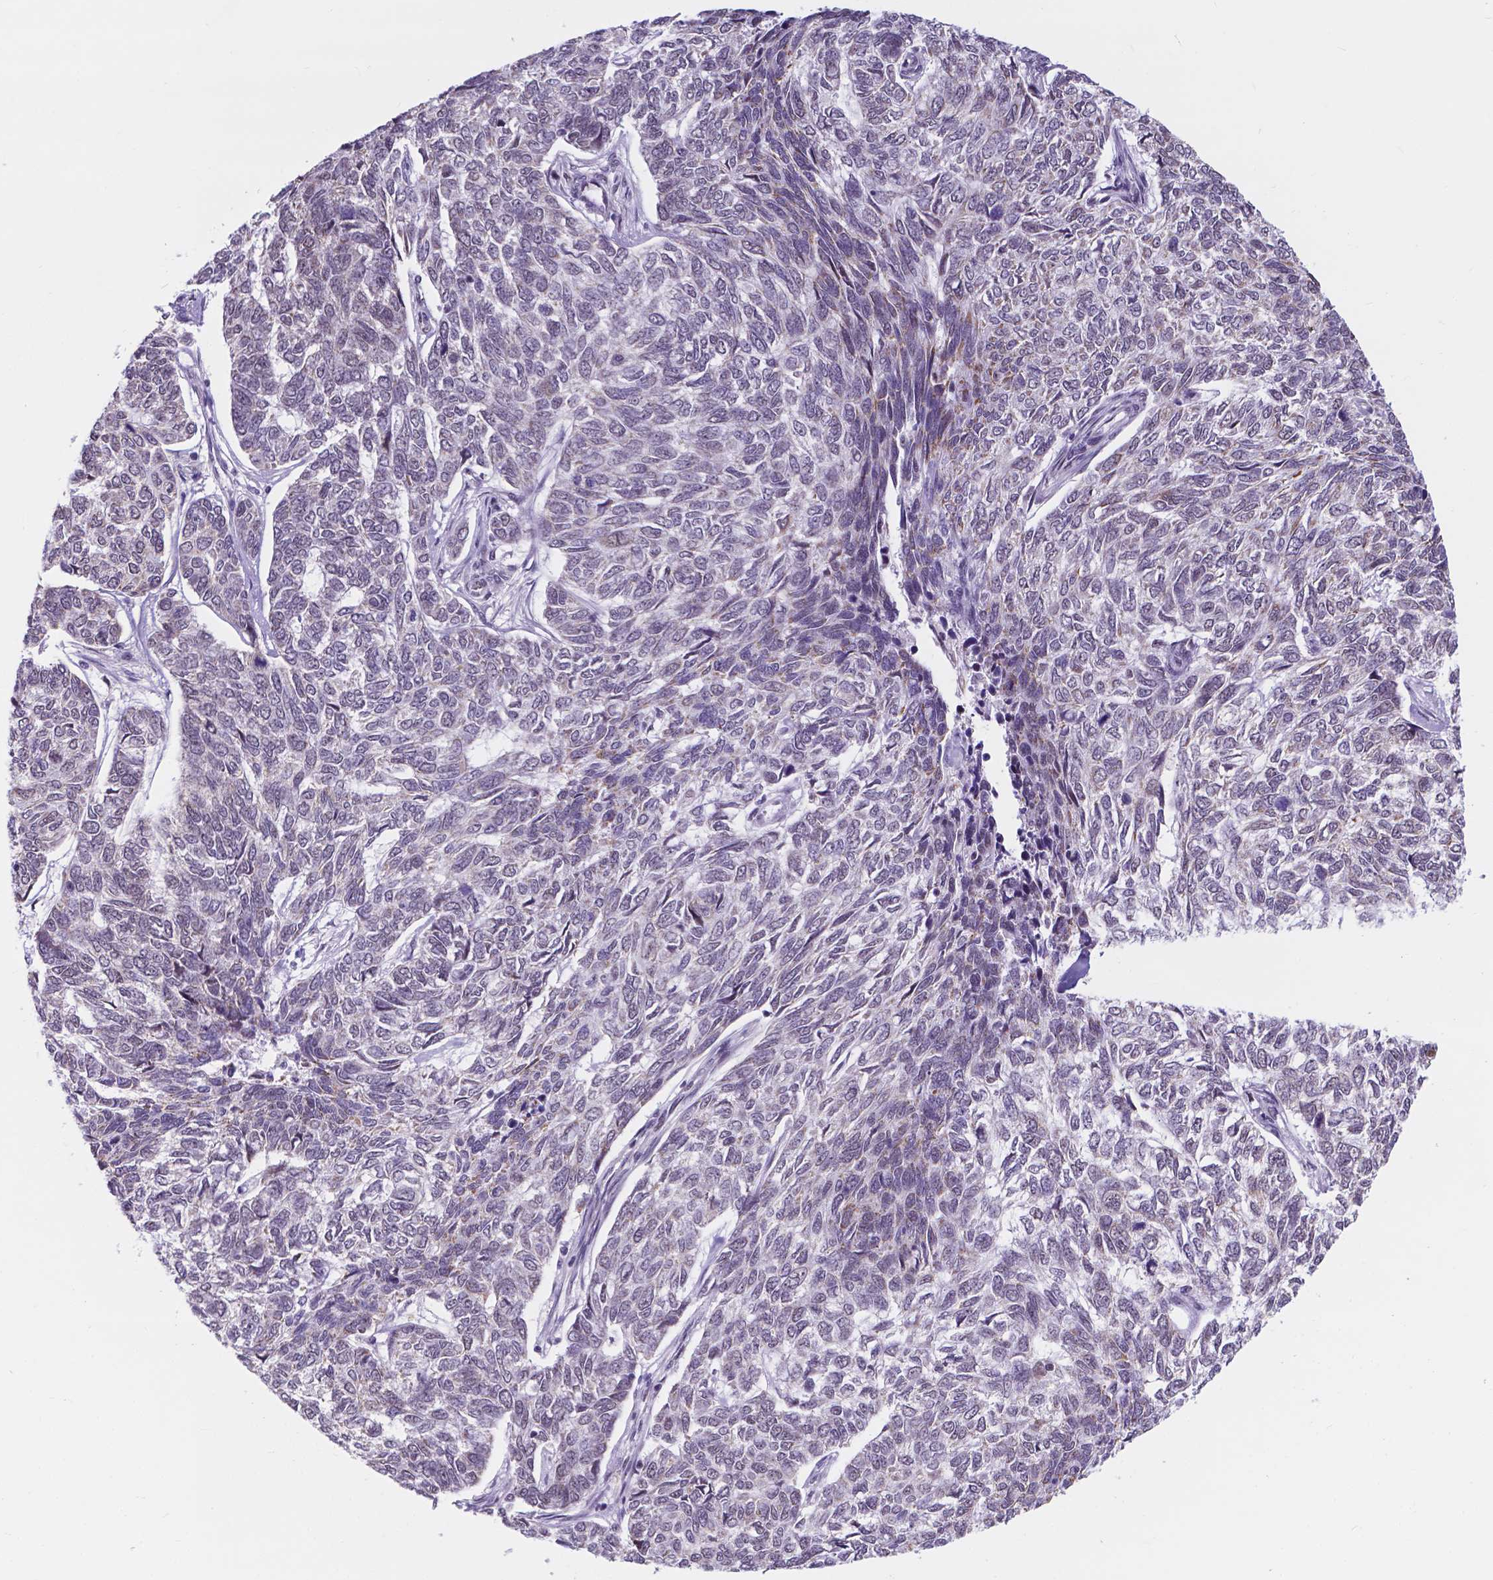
{"staining": {"intensity": "negative", "quantity": "none", "location": "none"}, "tissue": "skin cancer", "cell_type": "Tumor cells", "image_type": "cancer", "snomed": [{"axis": "morphology", "description": "Basal cell carcinoma"}, {"axis": "topography", "description": "Skin"}], "caption": "Immunohistochemical staining of human basal cell carcinoma (skin) demonstrates no significant expression in tumor cells.", "gene": "BCAS2", "patient": {"sex": "female", "age": 65}}